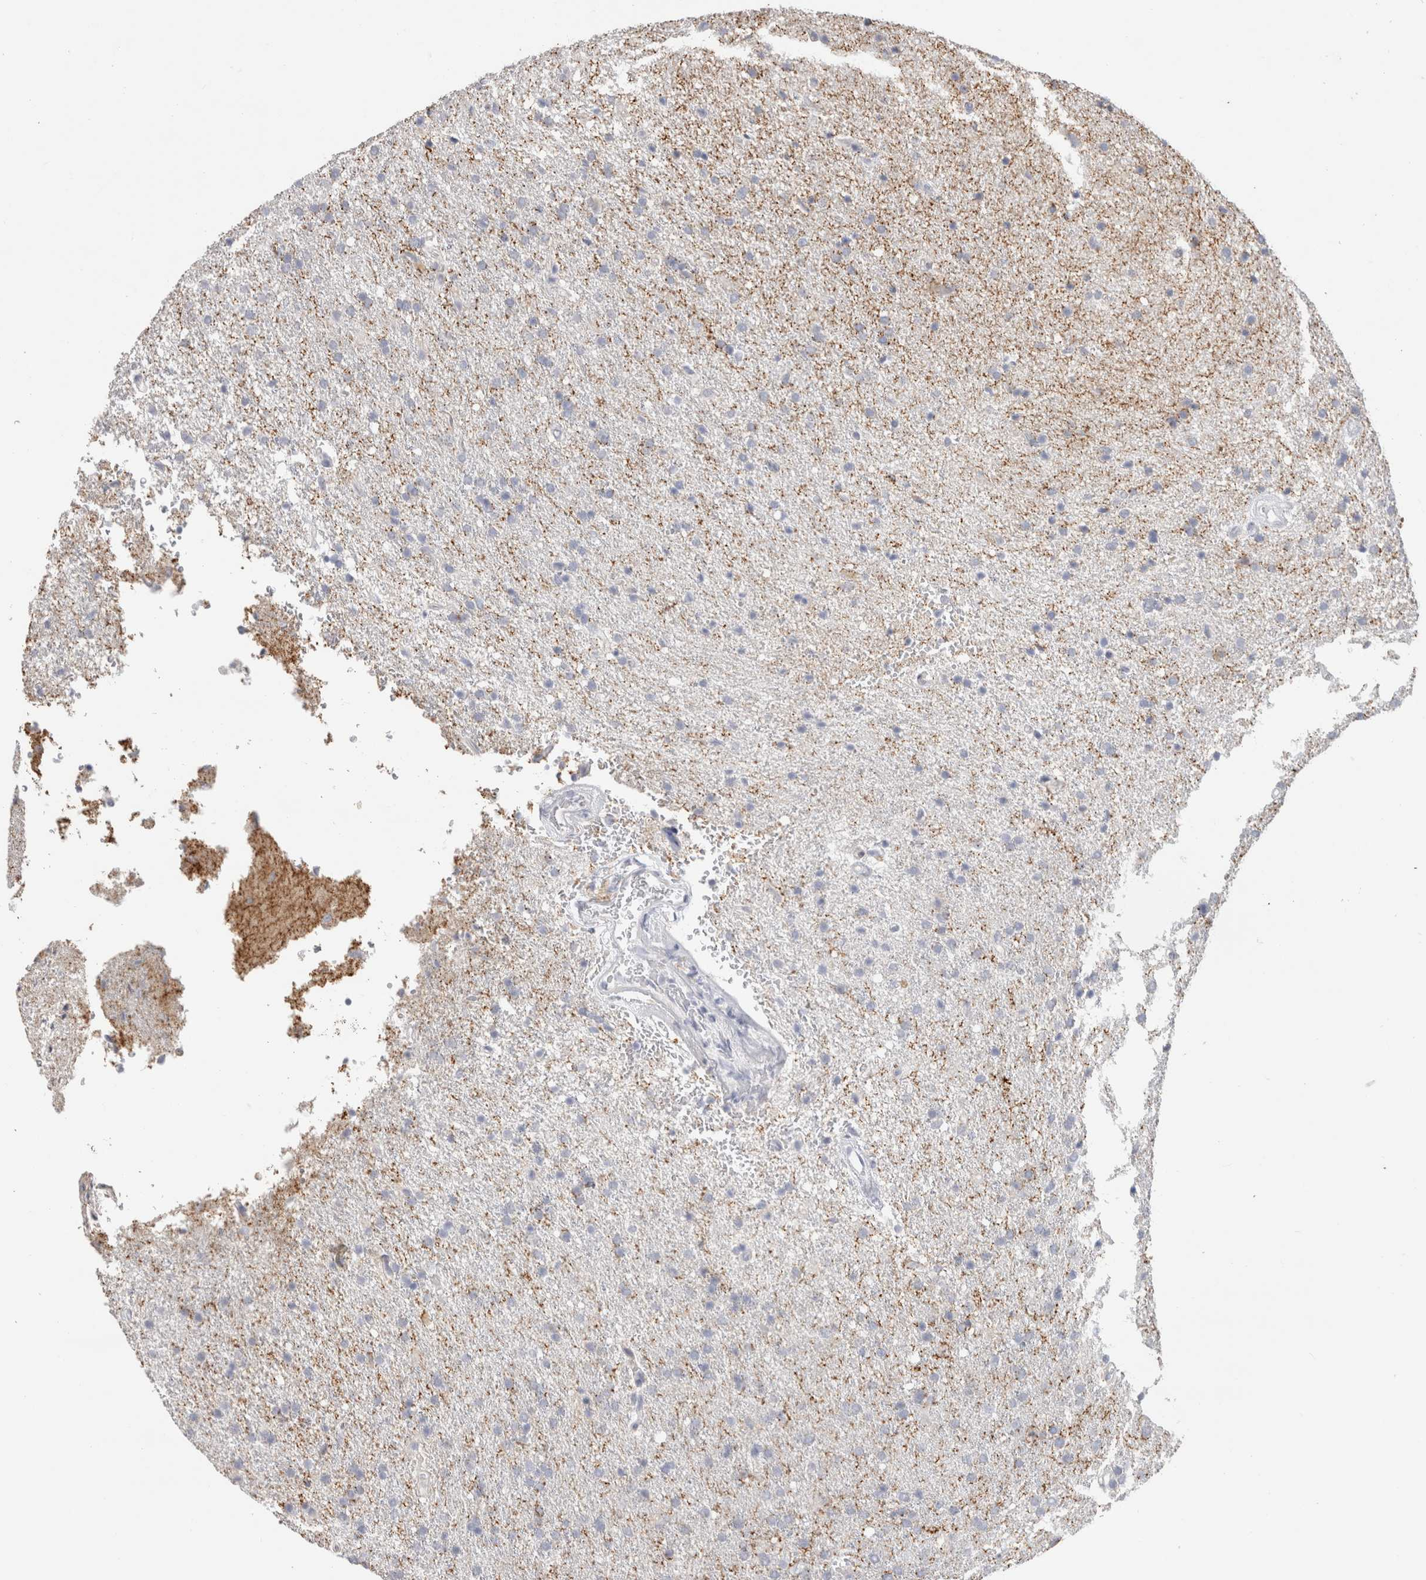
{"staining": {"intensity": "negative", "quantity": "none", "location": "none"}, "tissue": "glioma", "cell_type": "Tumor cells", "image_type": "cancer", "snomed": [{"axis": "morphology", "description": "Glioma, malignant, High grade"}, {"axis": "topography", "description": "Brain"}], "caption": "An IHC image of glioma is shown. There is no staining in tumor cells of glioma.", "gene": "SLC6A1", "patient": {"sex": "male", "age": 72}}